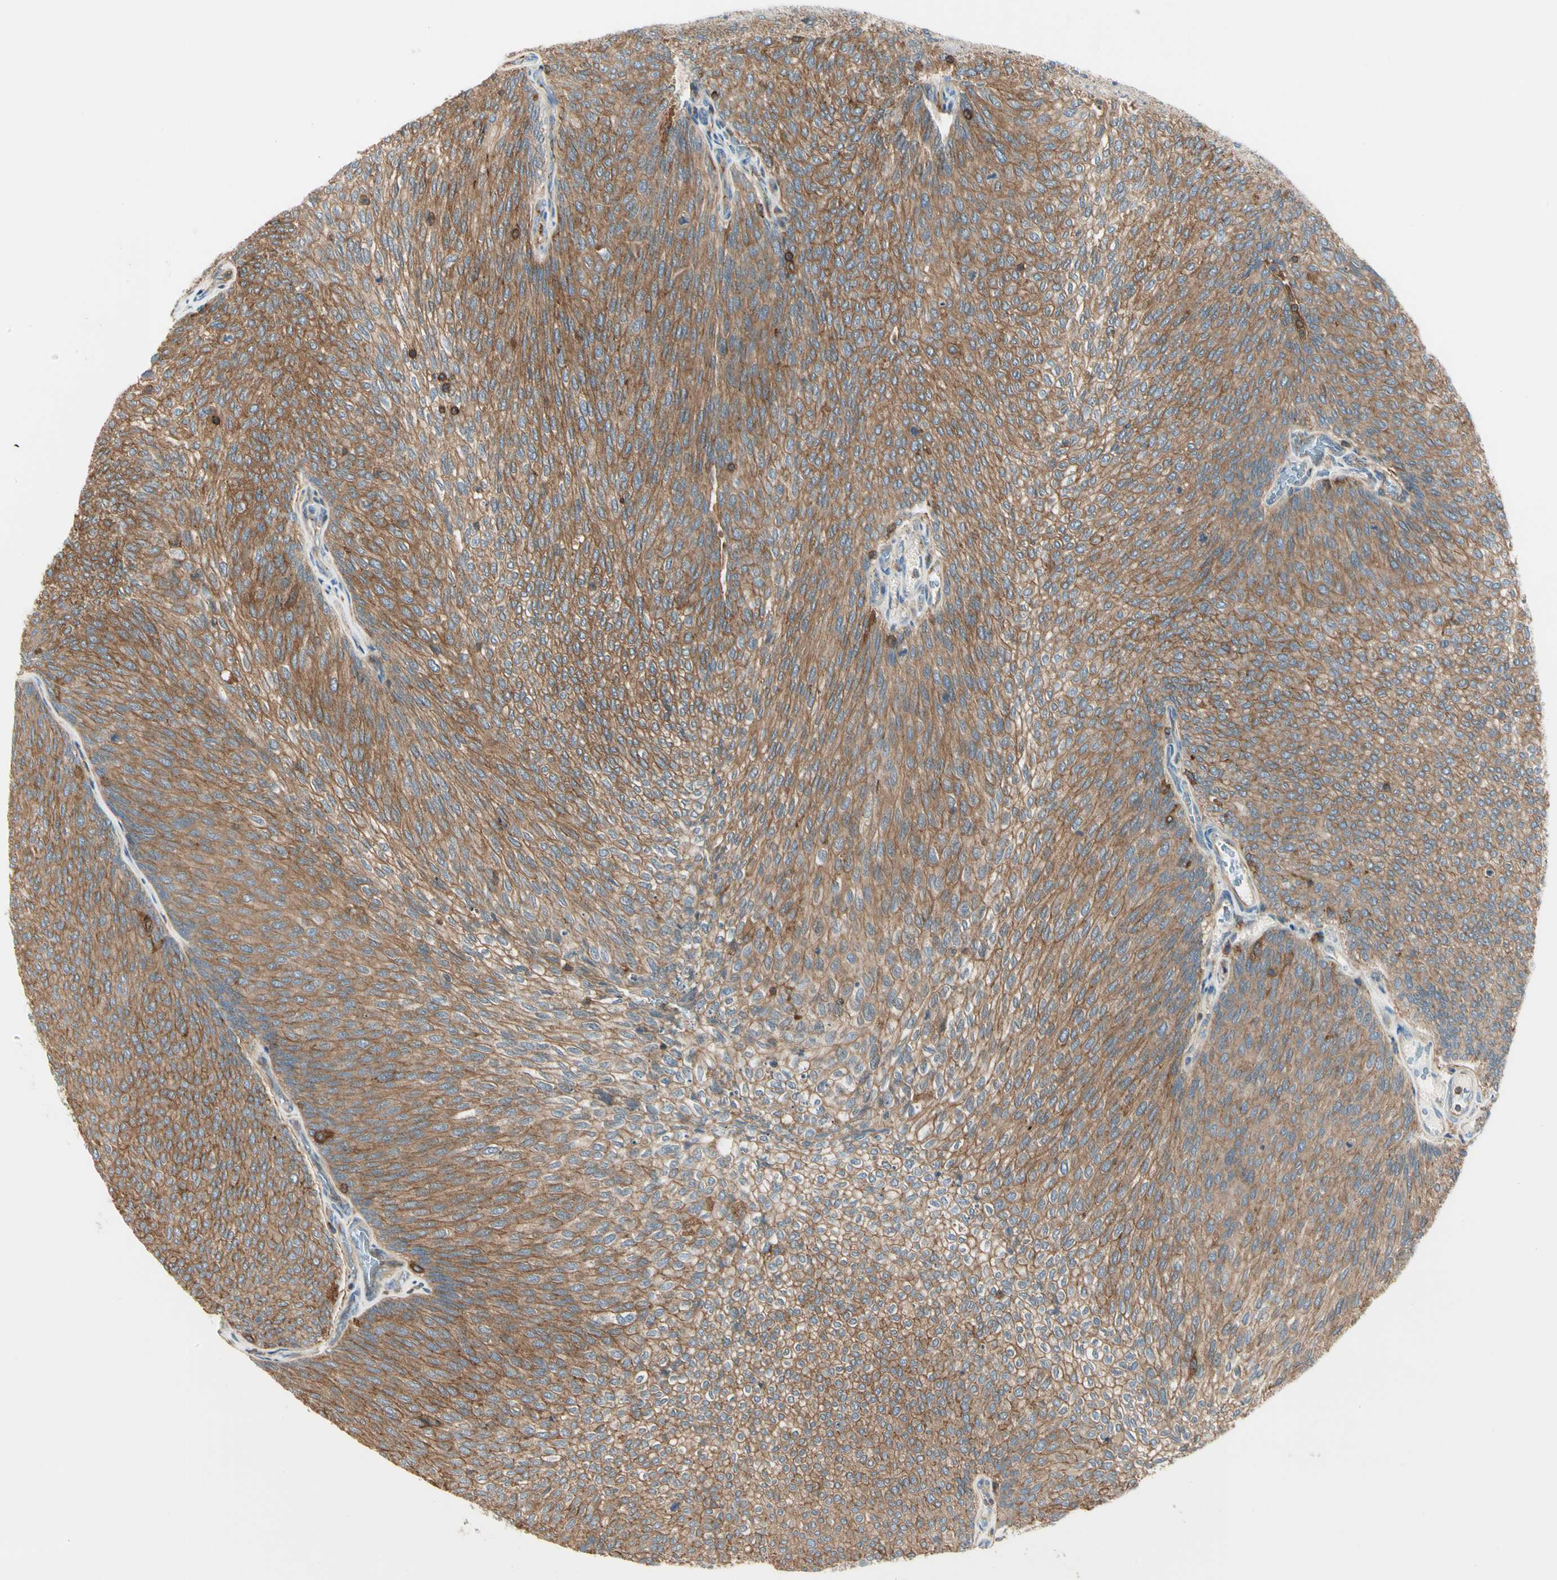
{"staining": {"intensity": "moderate", "quantity": ">75%", "location": "cytoplasmic/membranous"}, "tissue": "urothelial cancer", "cell_type": "Tumor cells", "image_type": "cancer", "snomed": [{"axis": "morphology", "description": "Urothelial carcinoma, Low grade"}, {"axis": "topography", "description": "Urinary bladder"}], "caption": "Low-grade urothelial carcinoma was stained to show a protein in brown. There is medium levels of moderate cytoplasmic/membranous staining in approximately >75% of tumor cells.", "gene": "CAPZA2", "patient": {"sex": "female", "age": 79}}